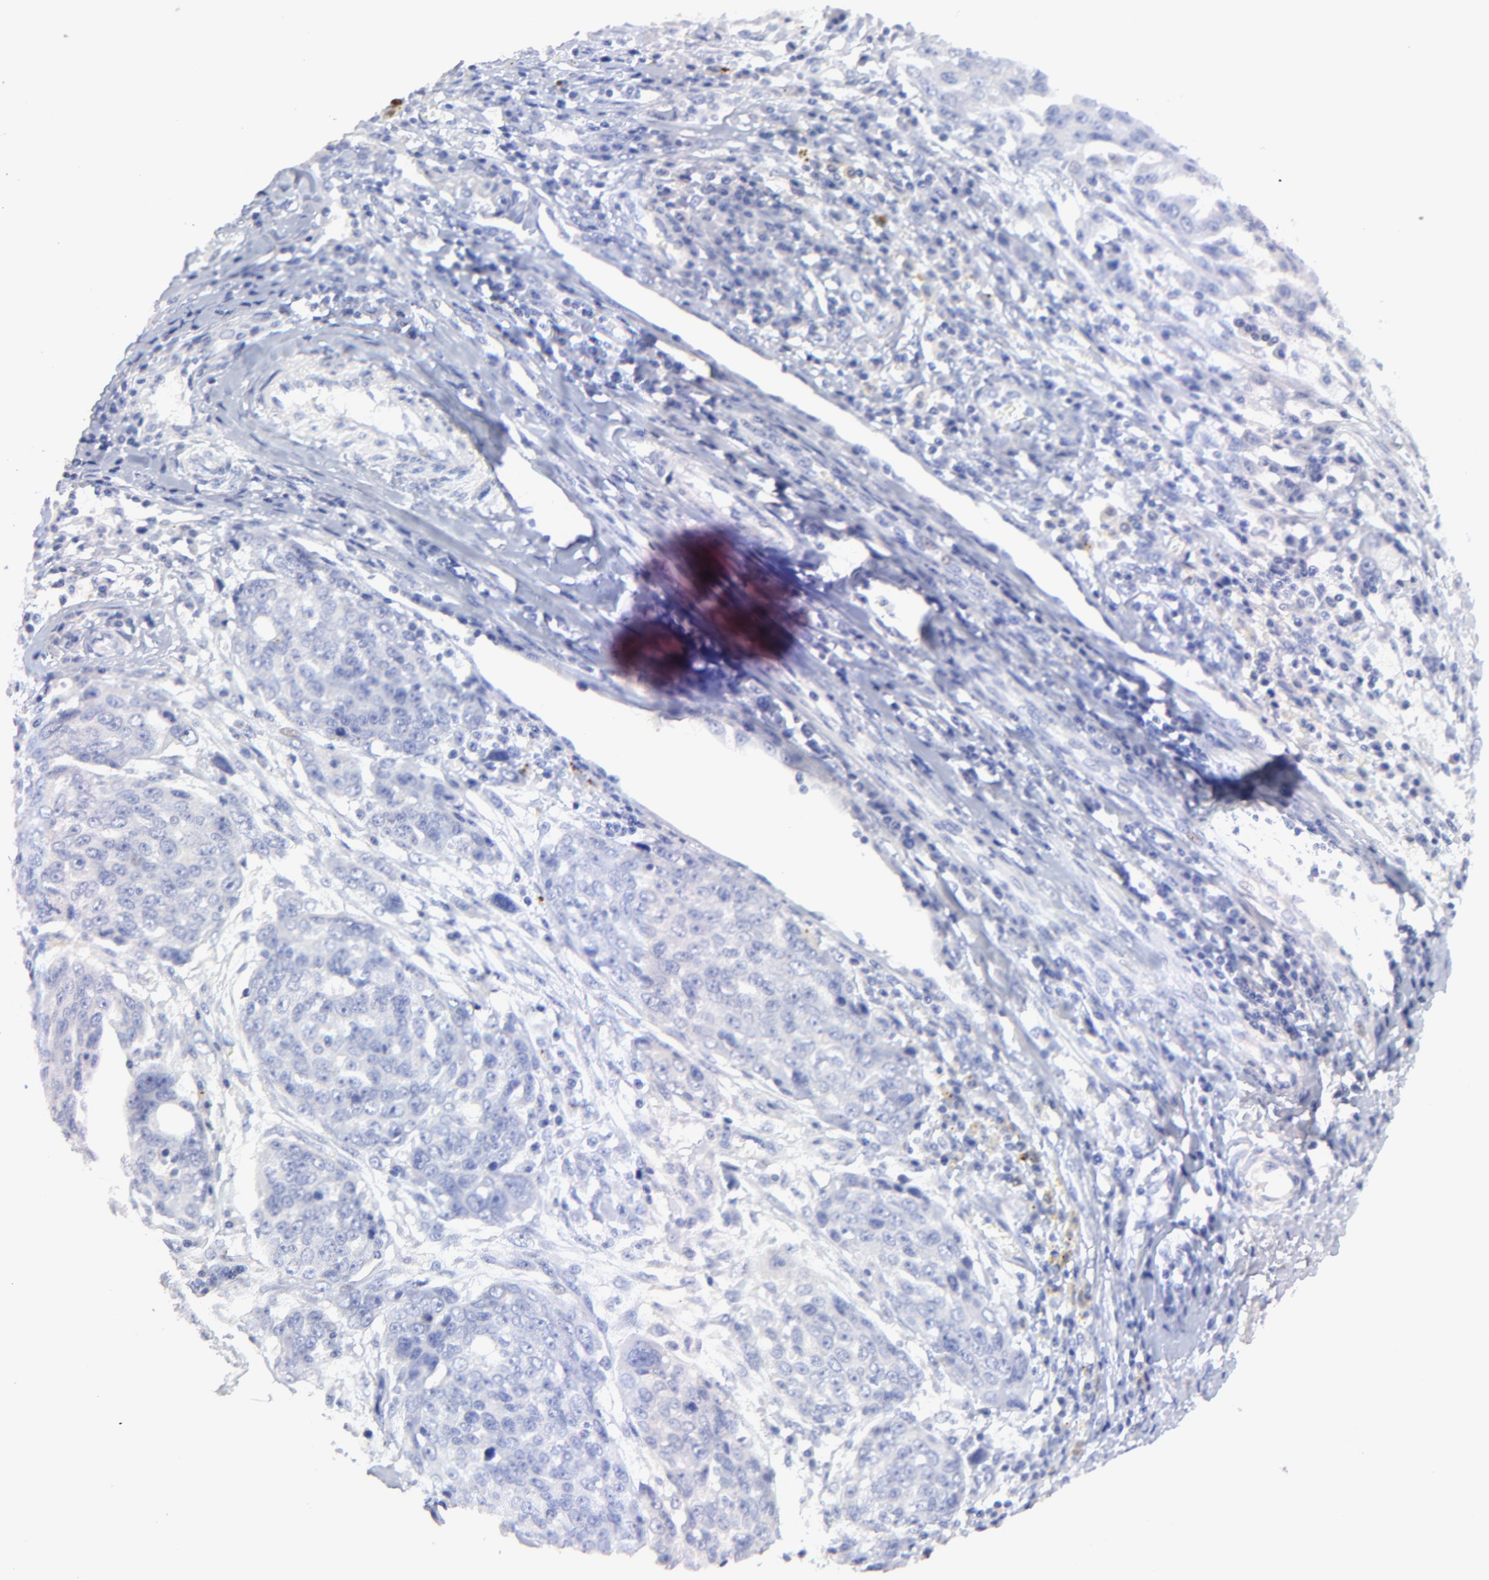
{"staining": {"intensity": "negative", "quantity": "none", "location": "none"}, "tissue": "ovarian cancer", "cell_type": "Tumor cells", "image_type": "cancer", "snomed": [{"axis": "morphology", "description": "Carcinoma, endometroid"}, {"axis": "topography", "description": "Ovary"}], "caption": "This is an IHC image of human ovarian cancer (endometroid carcinoma). There is no expression in tumor cells.", "gene": "HORMAD2", "patient": {"sex": "female", "age": 75}}